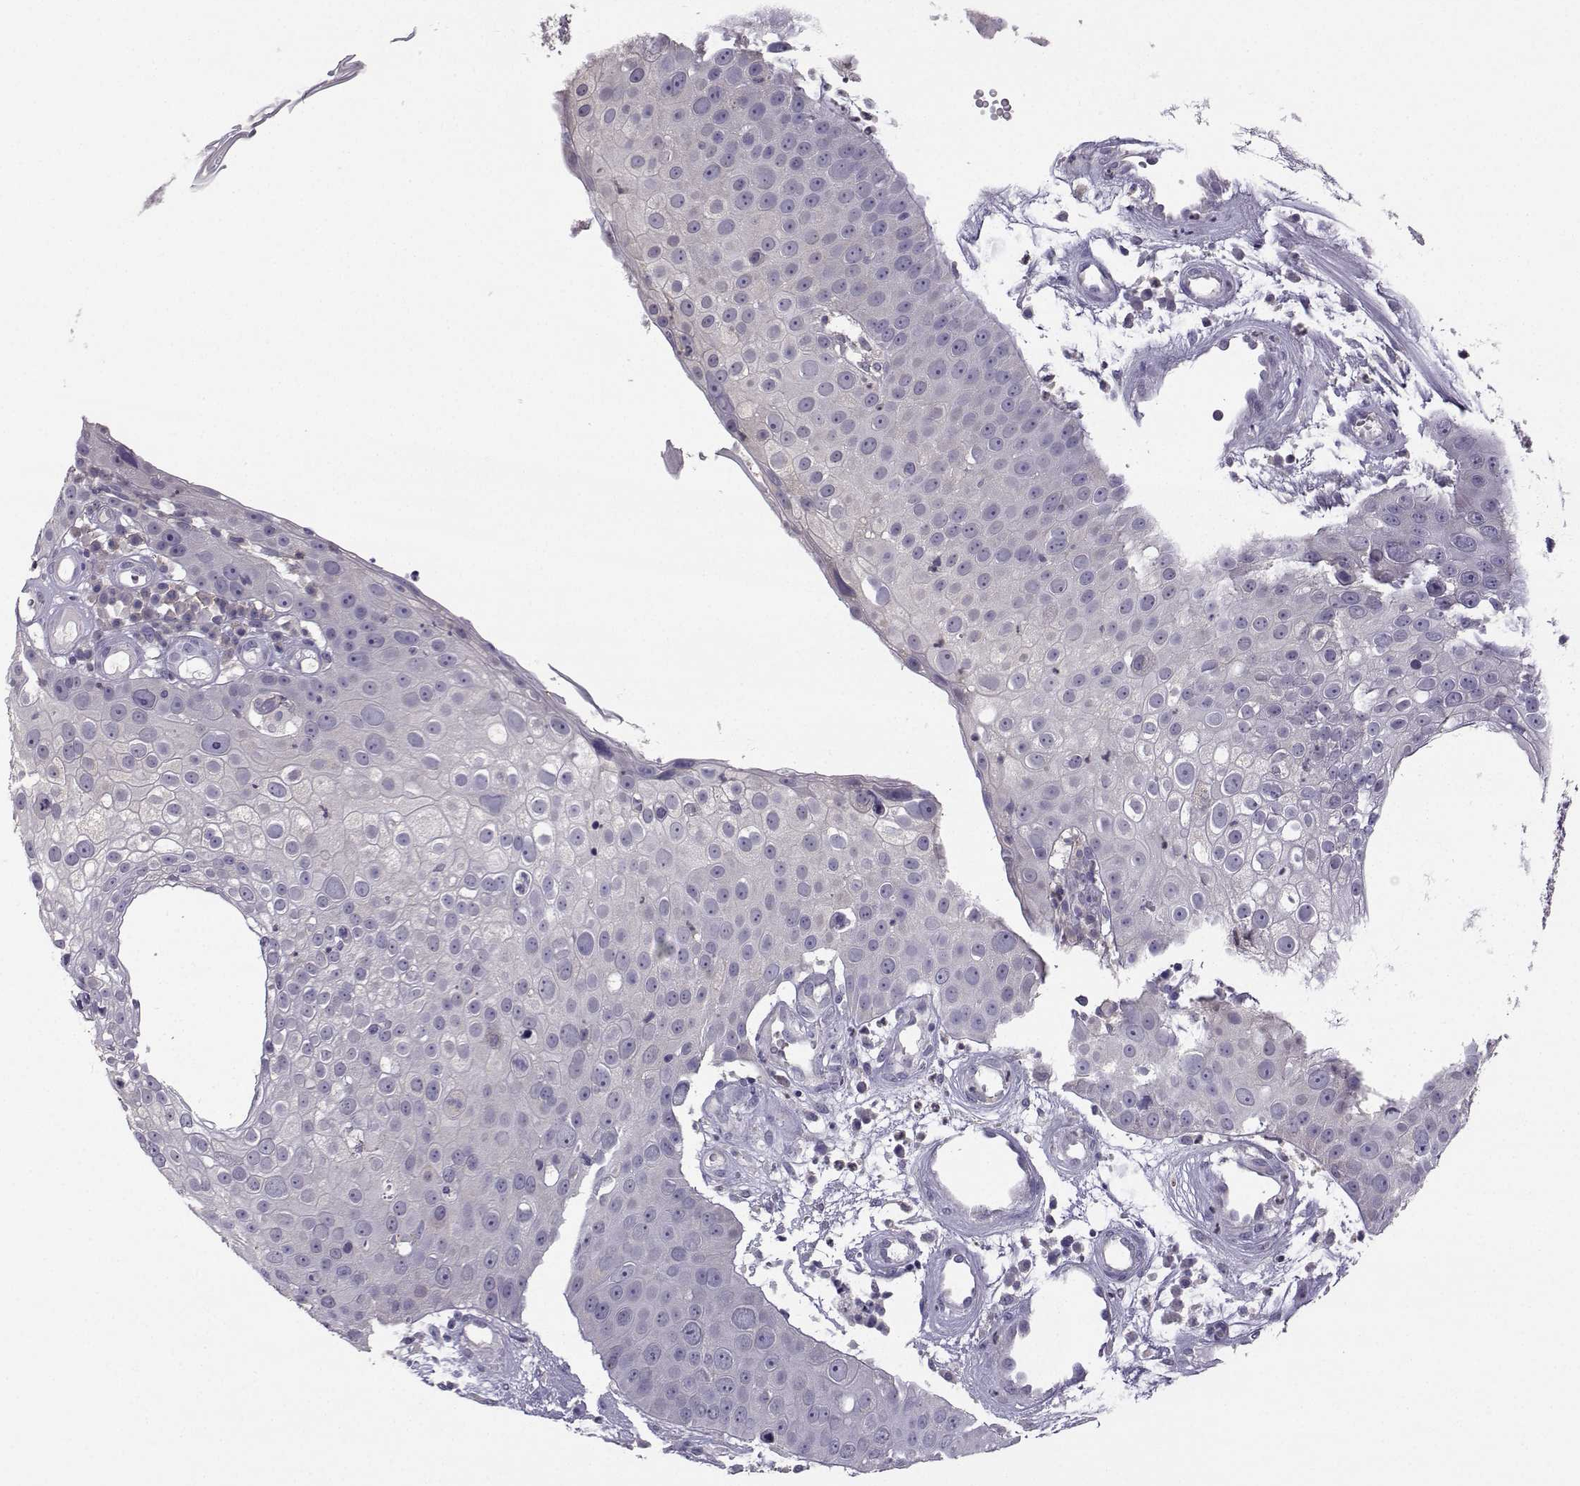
{"staining": {"intensity": "negative", "quantity": "none", "location": "none"}, "tissue": "skin cancer", "cell_type": "Tumor cells", "image_type": "cancer", "snomed": [{"axis": "morphology", "description": "Squamous cell carcinoma, NOS"}, {"axis": "topography", "description": "Skin"}], "caption": "Histopathology image shows no protein expression in tumor cells of skin cancer (squamous cell carcinoma) tissue.", "gene": "FCAMR", "patient": {"sex": "male", "age": 71}}